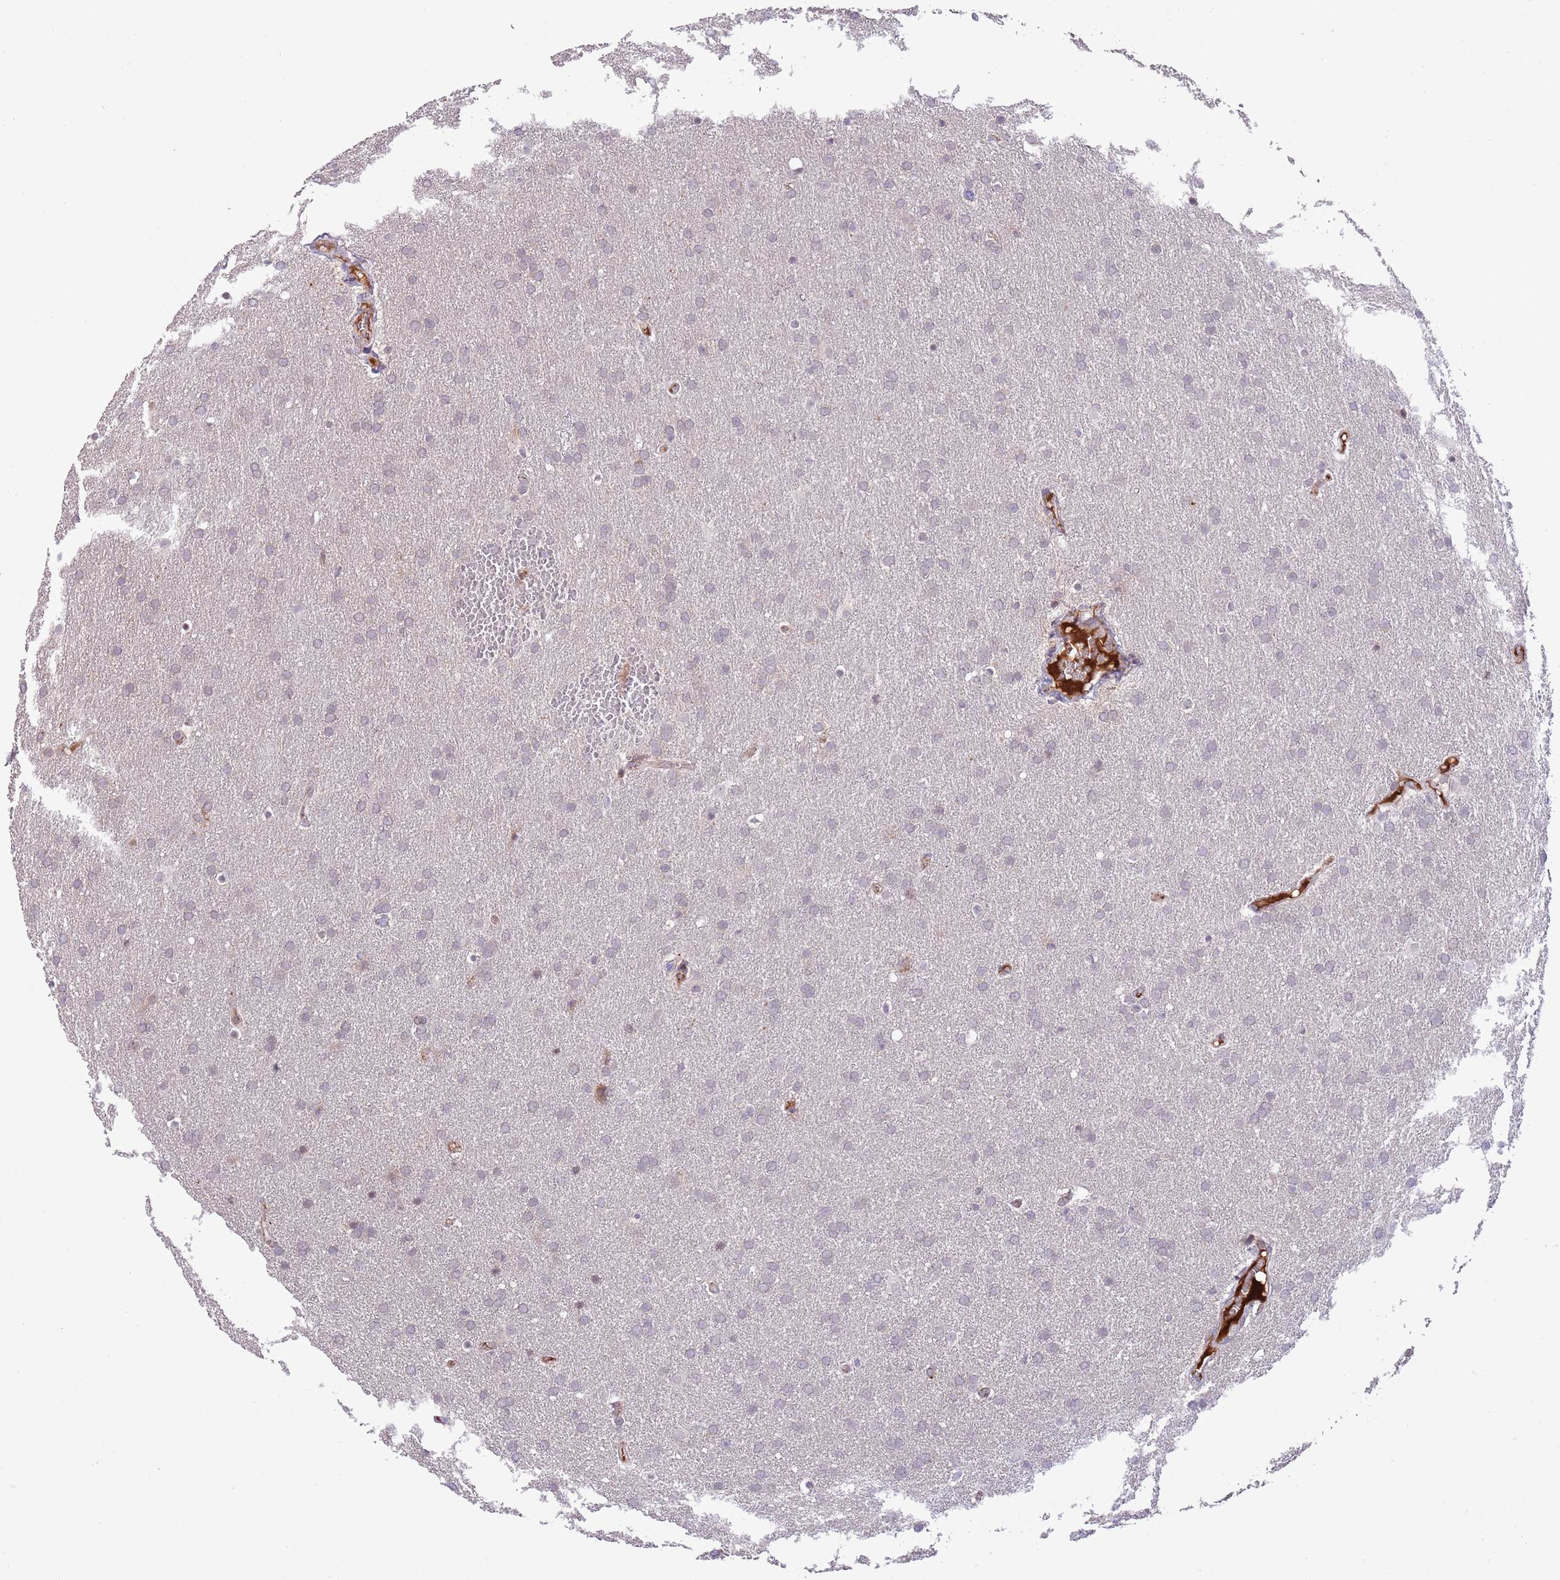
{"staining": {"intensity": "negative", "quantity": "none", "location": "none"}, "tissue": "glioma", "cell_type": "Tumor cells", "image_type": "cancer", "snomed": [{"axis": "morphology", "description": "Glioma, malignant, Low grade"}, {"axis": "topography", "description": "Brain"}], "caption": "This is an immunohistochemistry photomicrograph of glioma. There is no positivity in tumor cells.", "gene": "DPP10", "patient": {"sex": "female", "age": 32}}